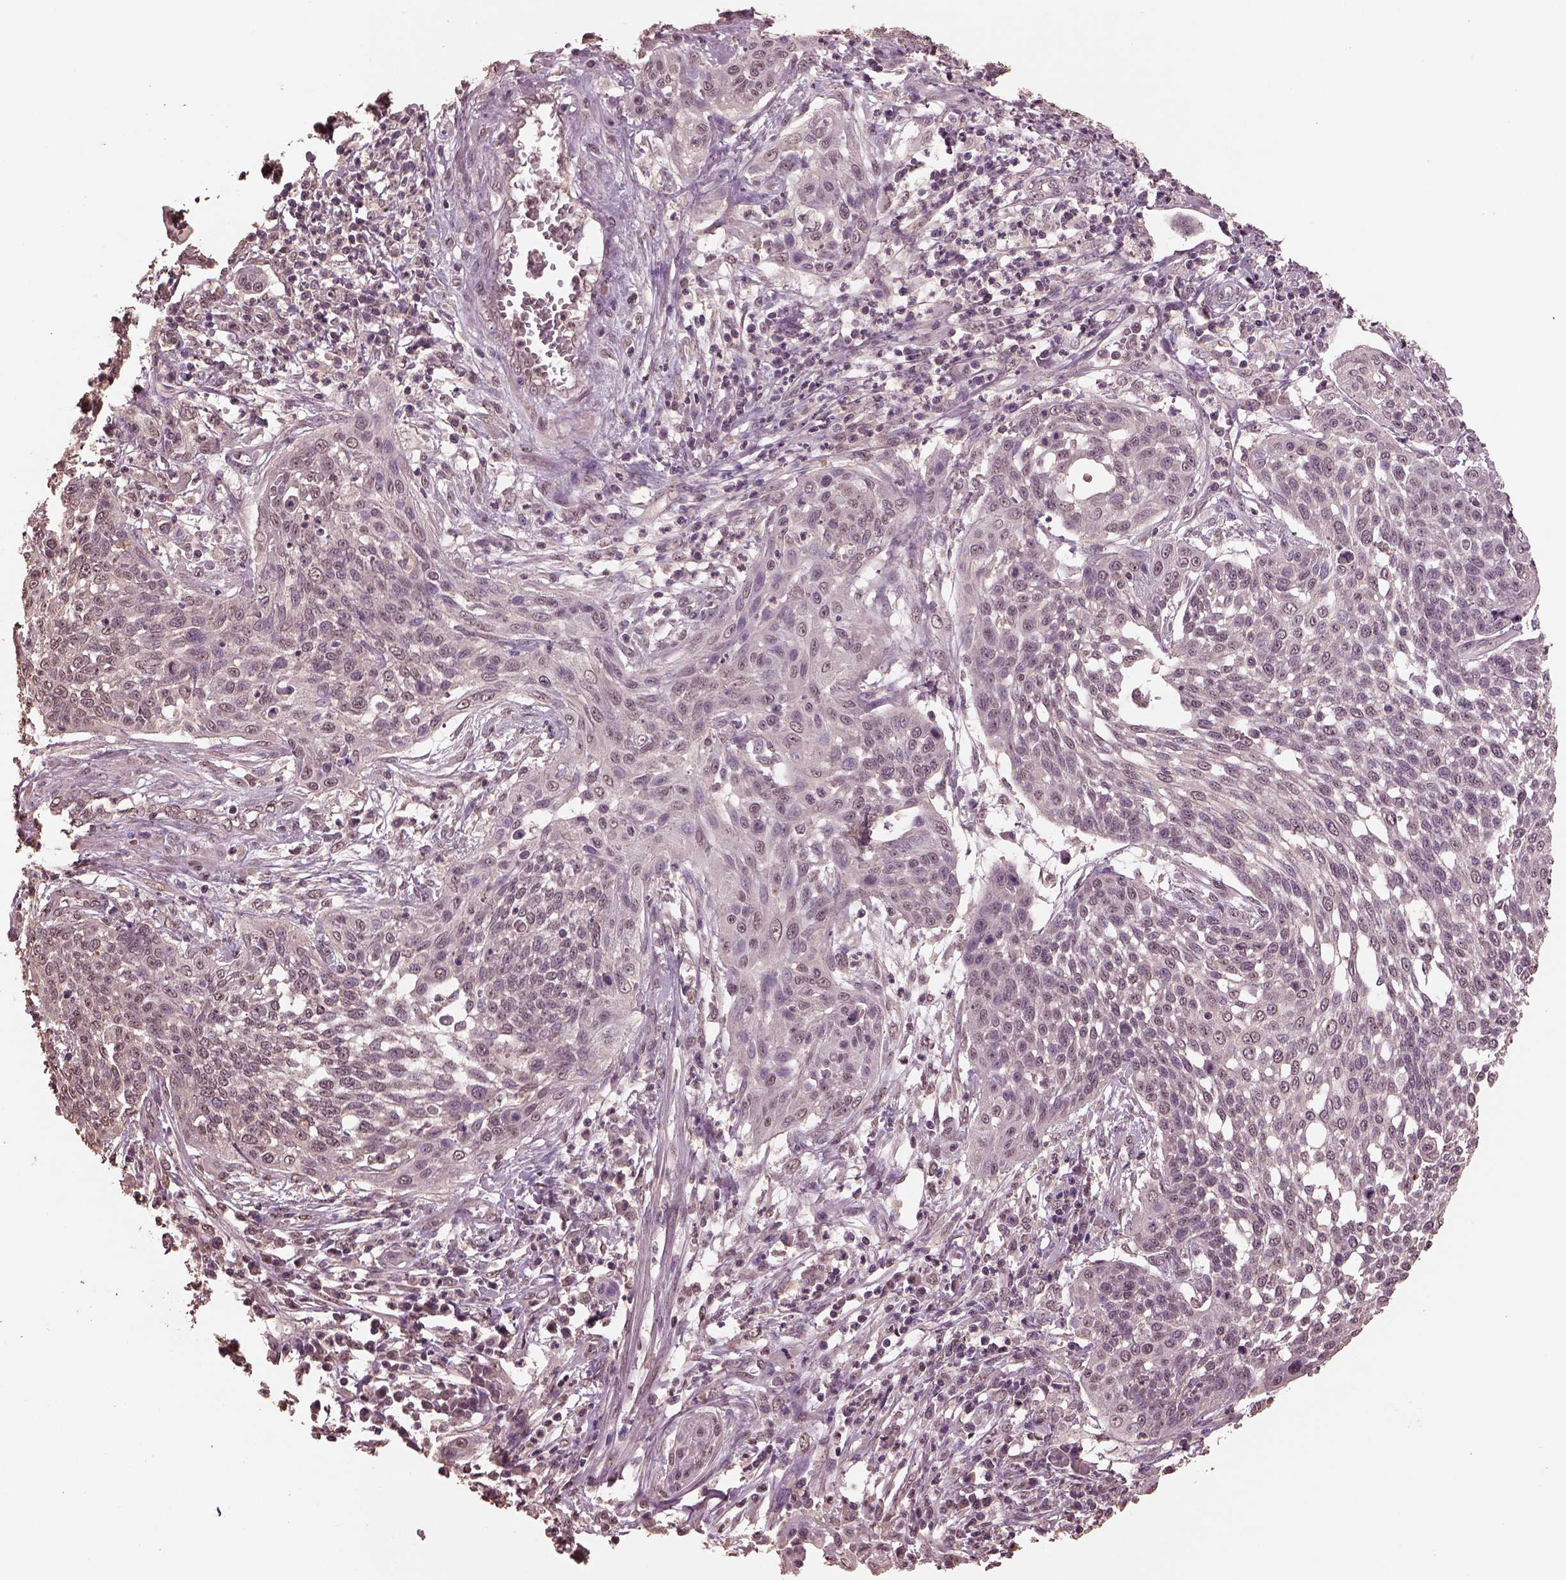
{"staining": {"intensity": "negative", "quantity": "none", "location": "none"}, "tissue": "cervical cancer", "cell_type": "Tumor cells", "image_type": "cancer", "snomed": [{"axis": "morphology", "description": "Squamous cell carcinoma, NOS"}, {"axis": "topography", "description": "Cervix"}], "caption": "Immunohistochemistry (IHC) image of human cervical squamous cell carcinoma stained for a protein (brown), which shows no positivity in tumor cells.", "gene": "CPT1C", "patient": {"sex": "female", "age": 34}}